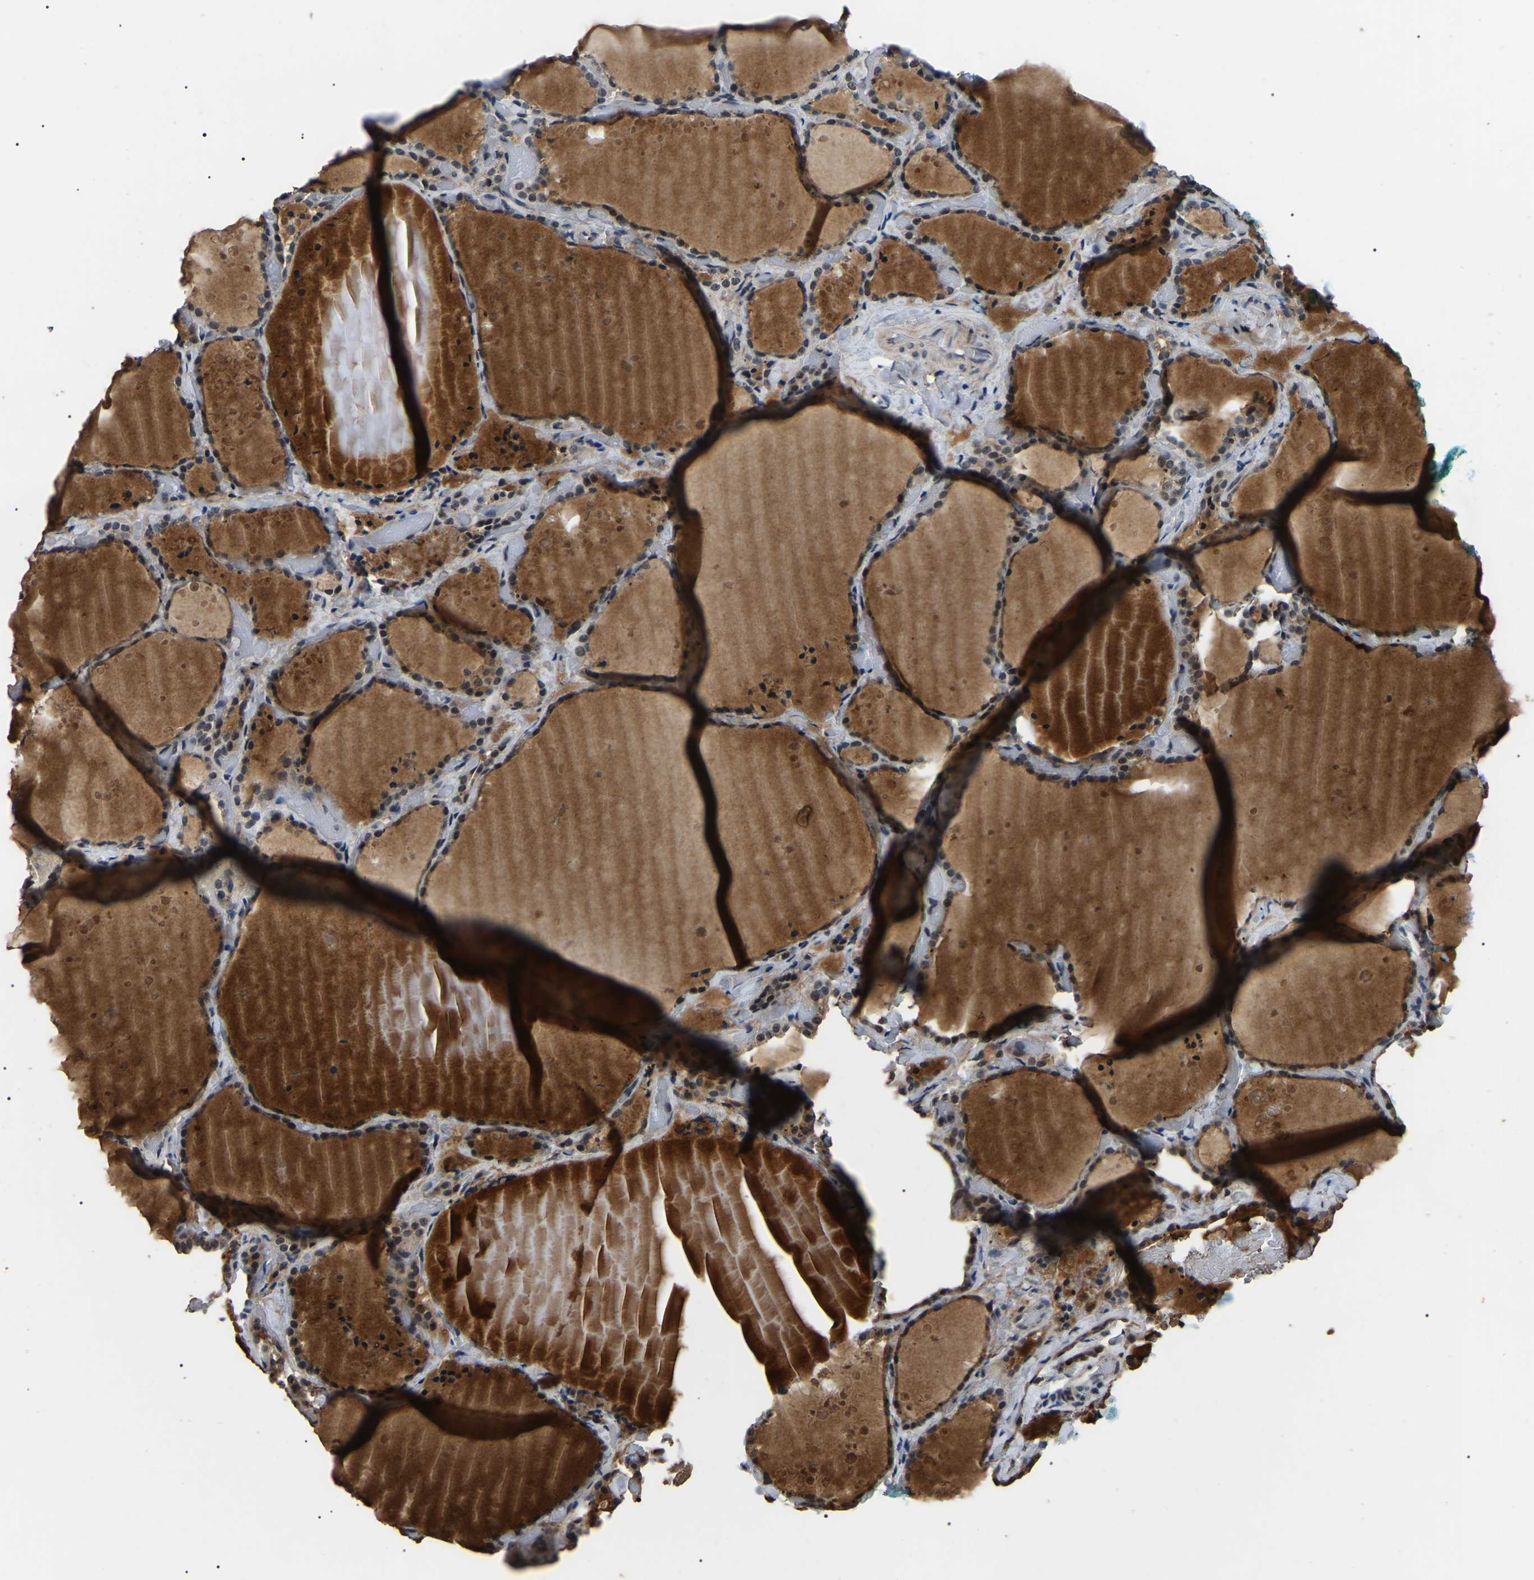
{"staining": {"intensity": "weak", "quantity": "<25%", "location": "nuclear"}, "tissue": "thyroid gland", "cell_type": "Glandular cells", "image_type": "normal", "snomed": [{"axis": "morphology", "description": "Normal tissue, NOS"}, {"axis": "topography", "description": "Thyroid gland"}], "caption": "High magnification brightfield microscopy of unremarkable thyroid gland stained with DAB (brown) and counterstained with hematoxylin (blue): glandular cells show no significant expression. (Brightfield microscopy of DAB (3,3'-diaminobenzidine) immunohistochemistry (IHC) at high magnification).", "gene": "PPM1E", "patient": {"sex": "female", "age": 44}}